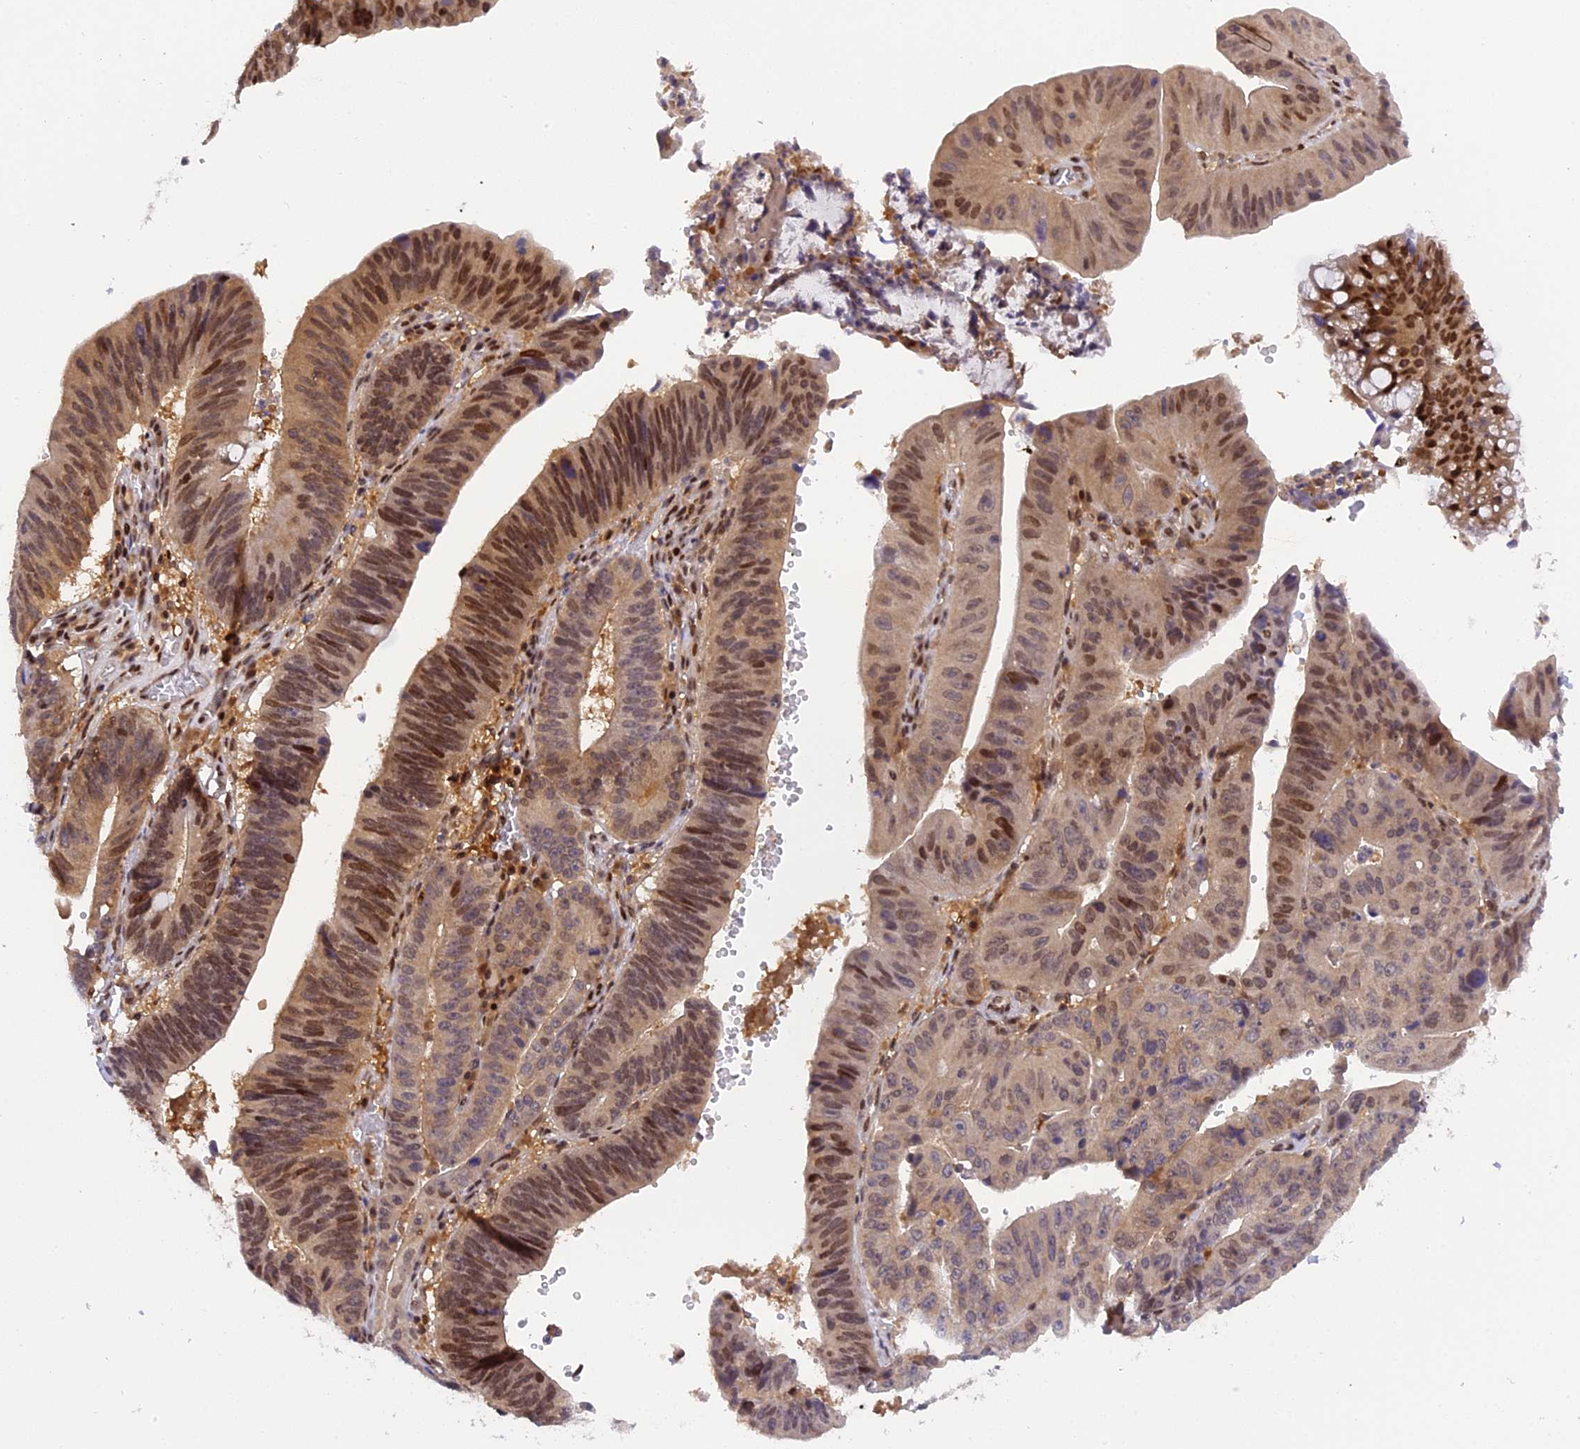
{"staining": {"intensity": "moderate", "quantity": ">75%", "location": "nuclear"}, "tissue": "stomach cancer", "cell_type": "Tumor cells", "image_type": "cancer", "snomed": [{"axis": "morphology", "description": "Adenocarcinoma, NOS"}, {"axis": "topography", "description": "Stomach"}], "caption": "Immunohistochemistry (DAB) staining of human stomach adenocarcinoma exhibits moderate nuclear protein positivity in approximately >75% of tumor cells.", "gene": "RABGGTA", "patient": {"sex": "male", "age": 59}}